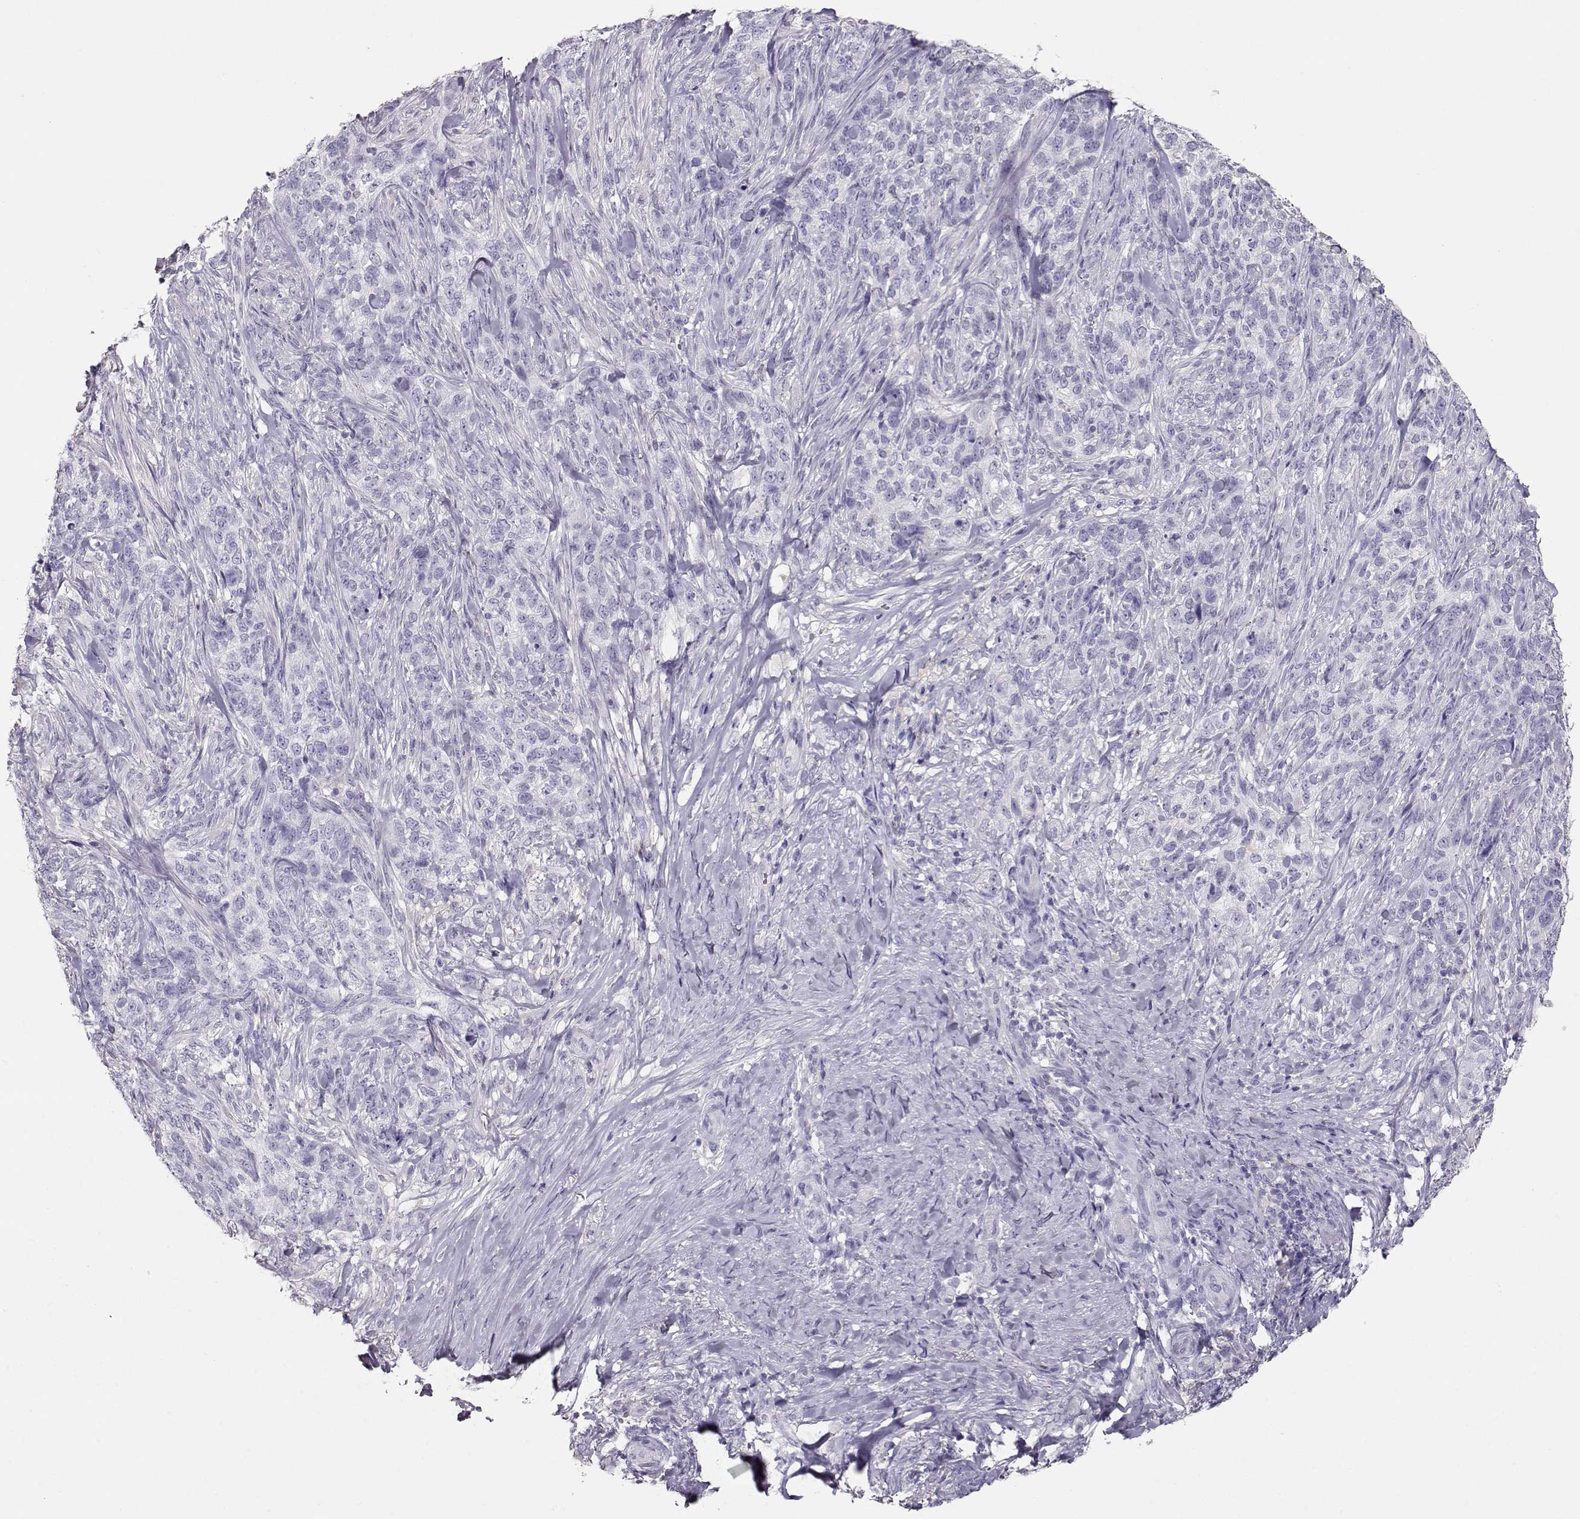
{"staining": {"intensity": "negative", "quantity": "none", "location": "none"}, "tissue": "skin cancer", "cell_type": "Tumor cells", "image_type": "cancer", "snomed": [{"axis": "morphology", "description": "Basal cell carcinoma"}, {"axis": "topography", "description": "Skin"}], "caption": "High power microscopy histopathology image of an immunohistochemistry (IHC) micrograph of skin basal cell carcinoma, revealing no significant staining in tumor cells.", "gene": "NDRG4", "patient": {"sex": "female", "age": 69}}